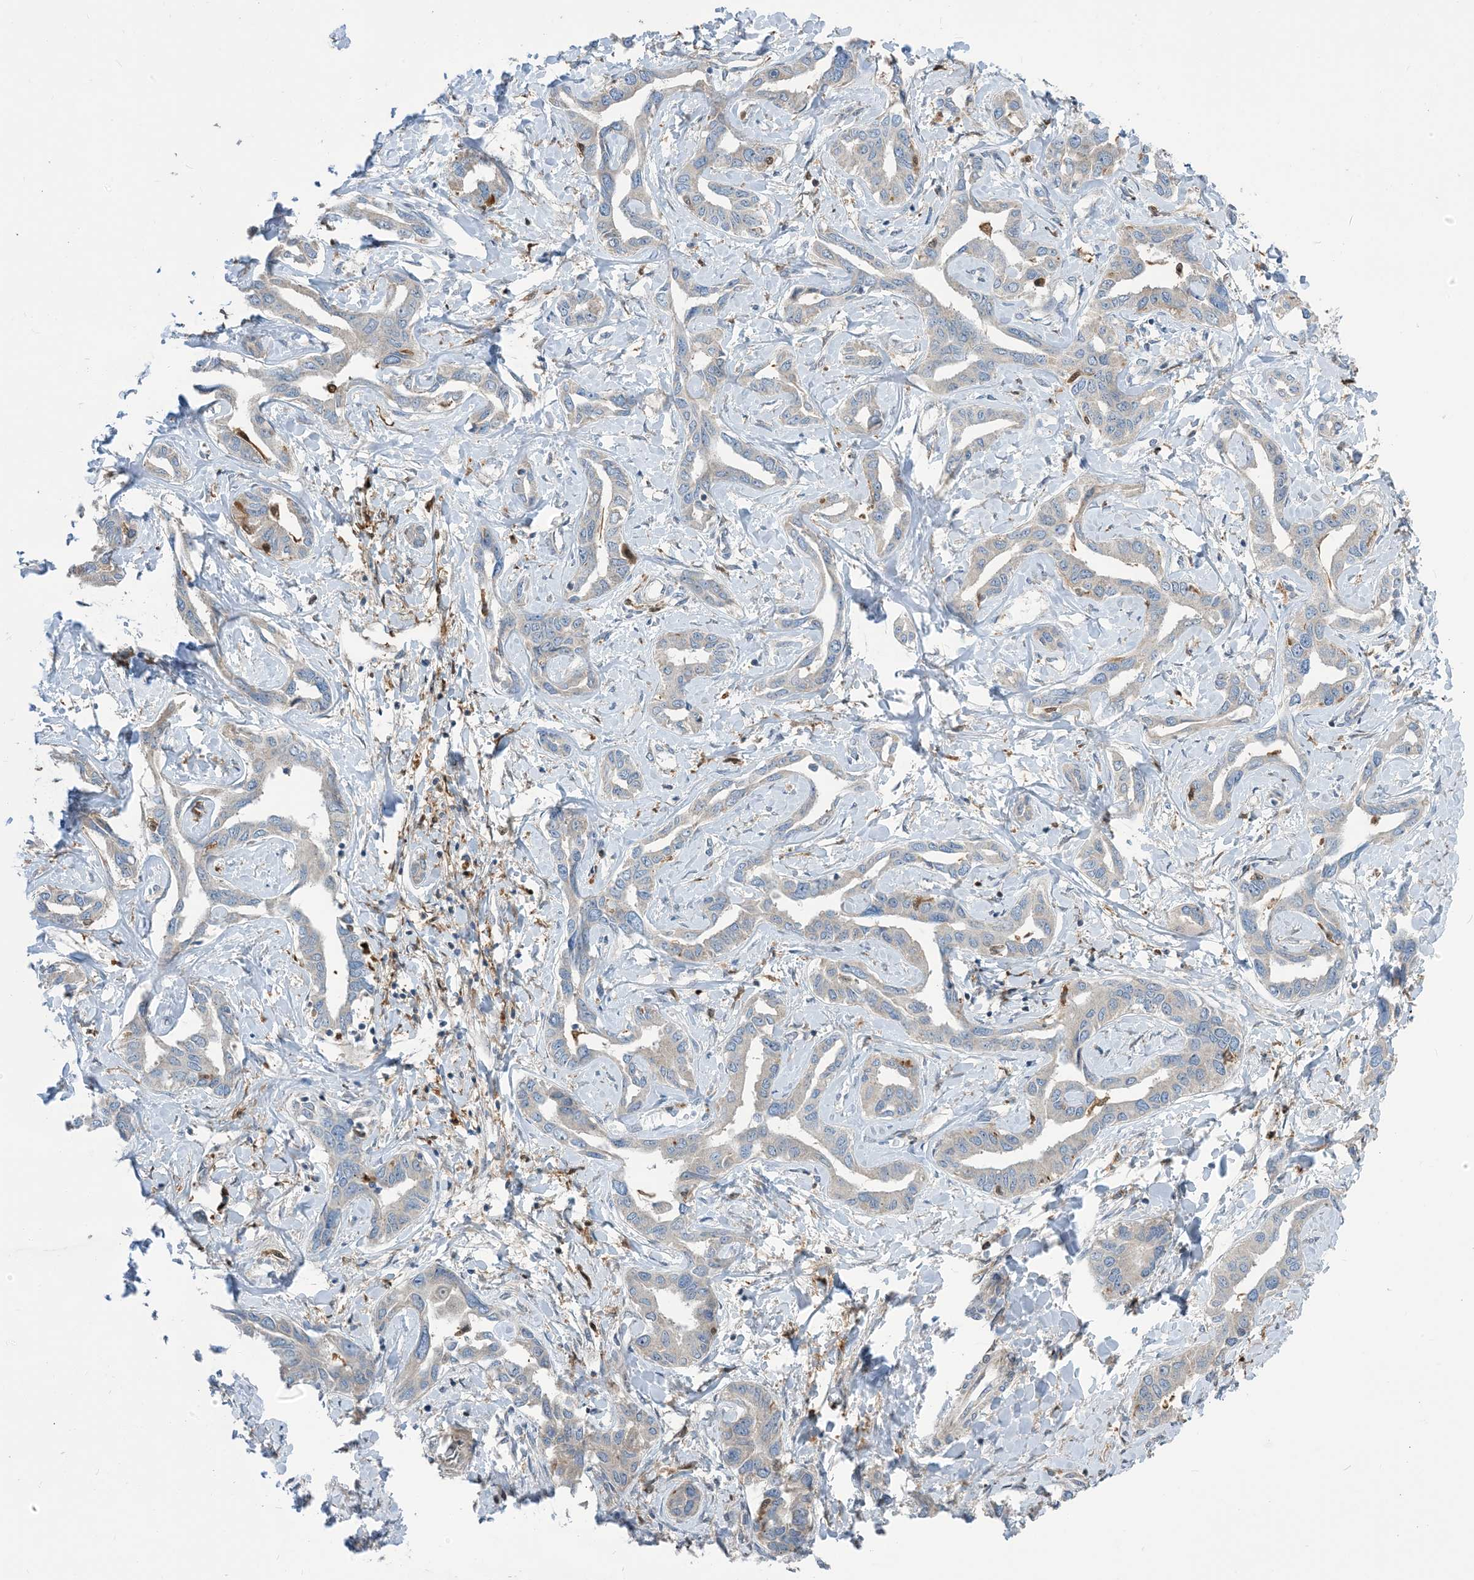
{"staining": {"intensity": "negative", "quantity": "none", "location": "none"}, "tissue": "liver cancer", "cell_type": "Tumor cells", "image_type": "cancer", "snomed": [{"axis": "morphology", "description": "Cholangiocarcinoma"}, {"axis": "topography", "description": "Liver"}], "caption": "Tumor cells are negative for protein expression in human liver cholangiocarcinoma.", "gene": "NAGK", "patient": {"sex": "male", "age": 59}}